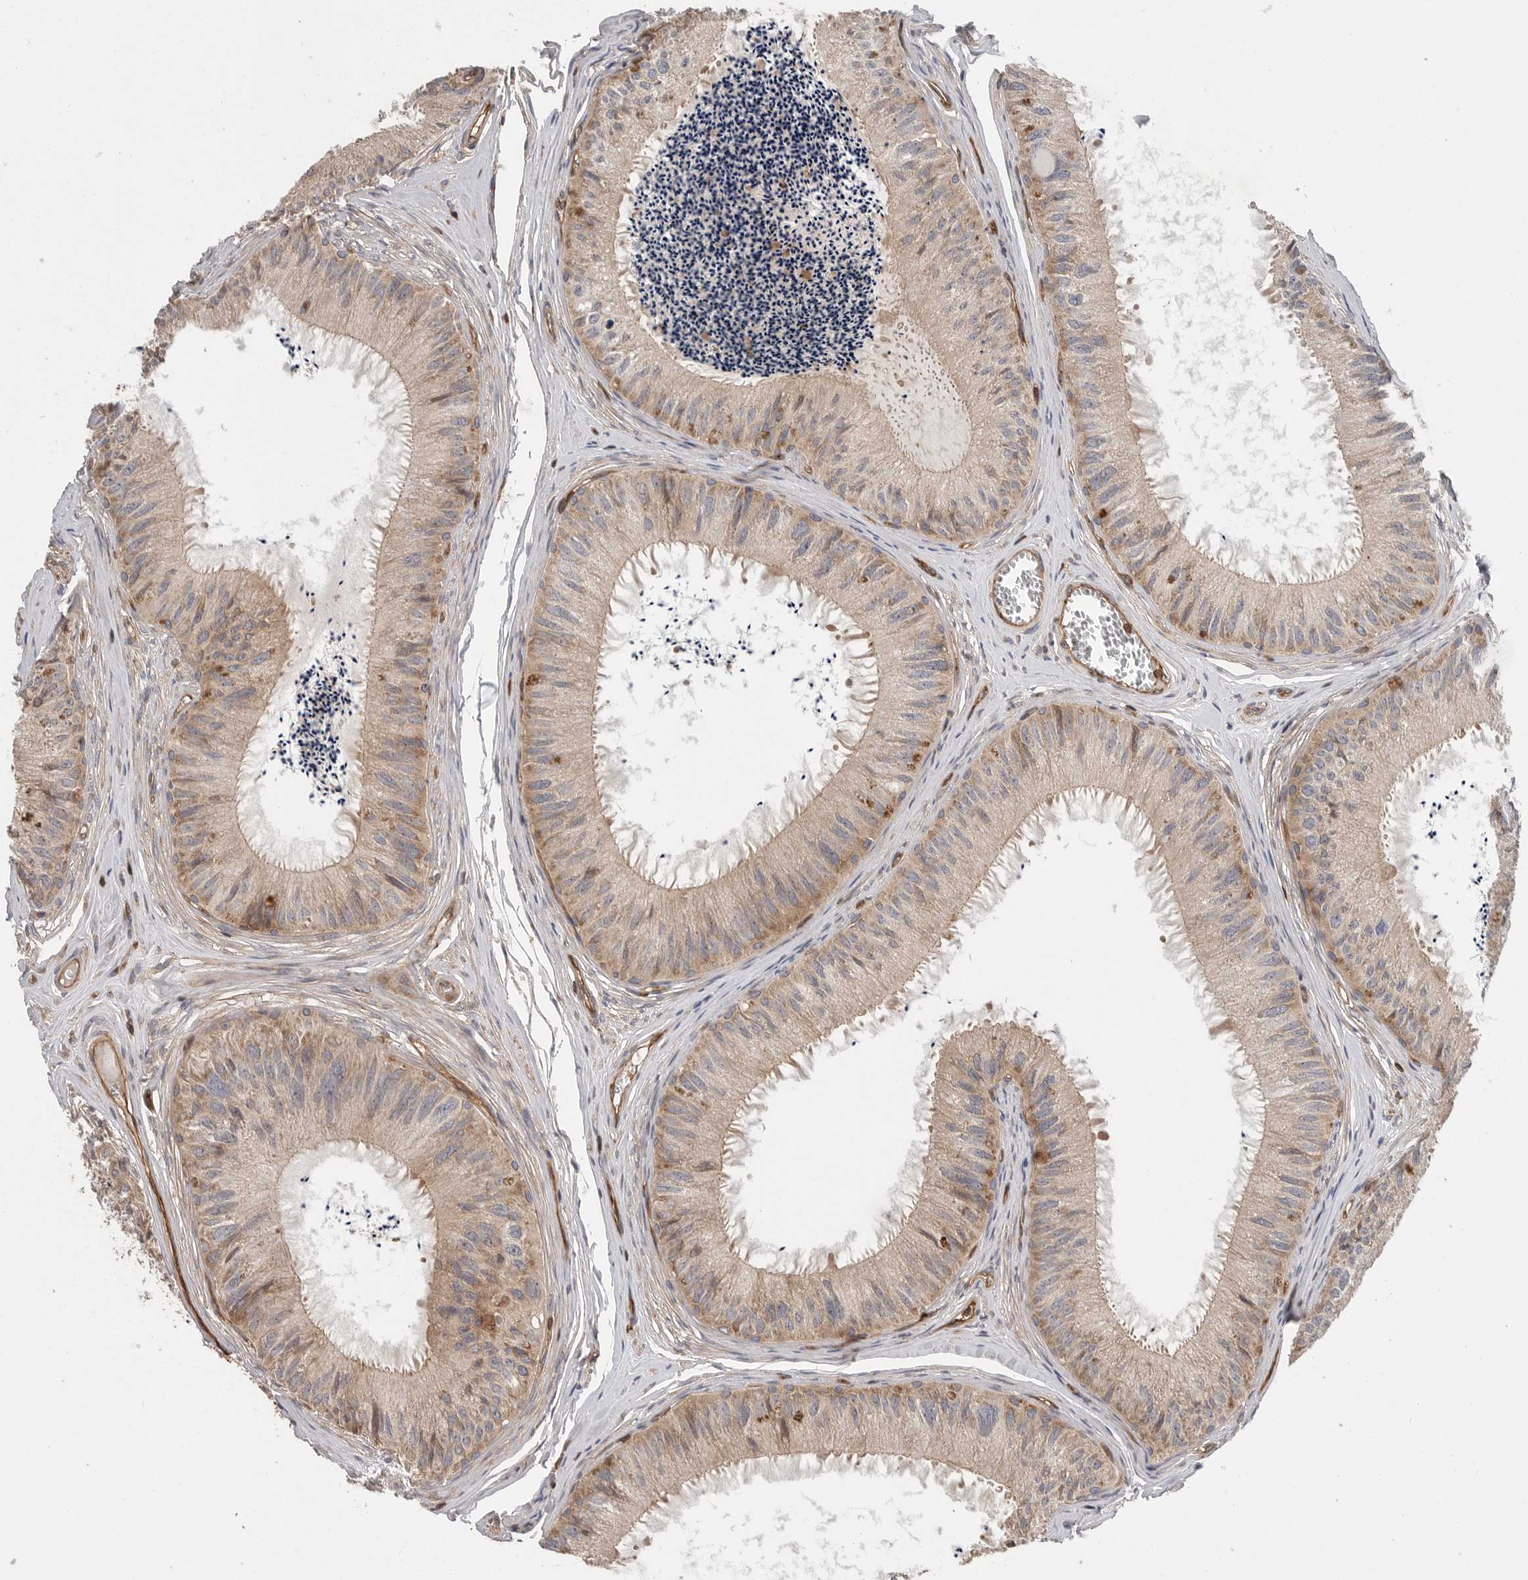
{"staining": {"intensity": "moderate", "quantity": "25%-75%", "location": "cytoplasmic/membranous"}, "tissue": "epididymis", "cell_type": "Glandular cells", "image_type": "normal", "snomed": [{"axis": "morphology", "description": "Normal tissue, NOS"}, {"axis": "topography", "description": "Epididymis"}], "caption": "Protein expression analysis of normal epididymis demonstrates moderate cytoplasmic/membranous staining in approximately 25%-75% of glandular cells.", "gene": "PRKCH", "patient": {"sex": "male", "age": 79}}